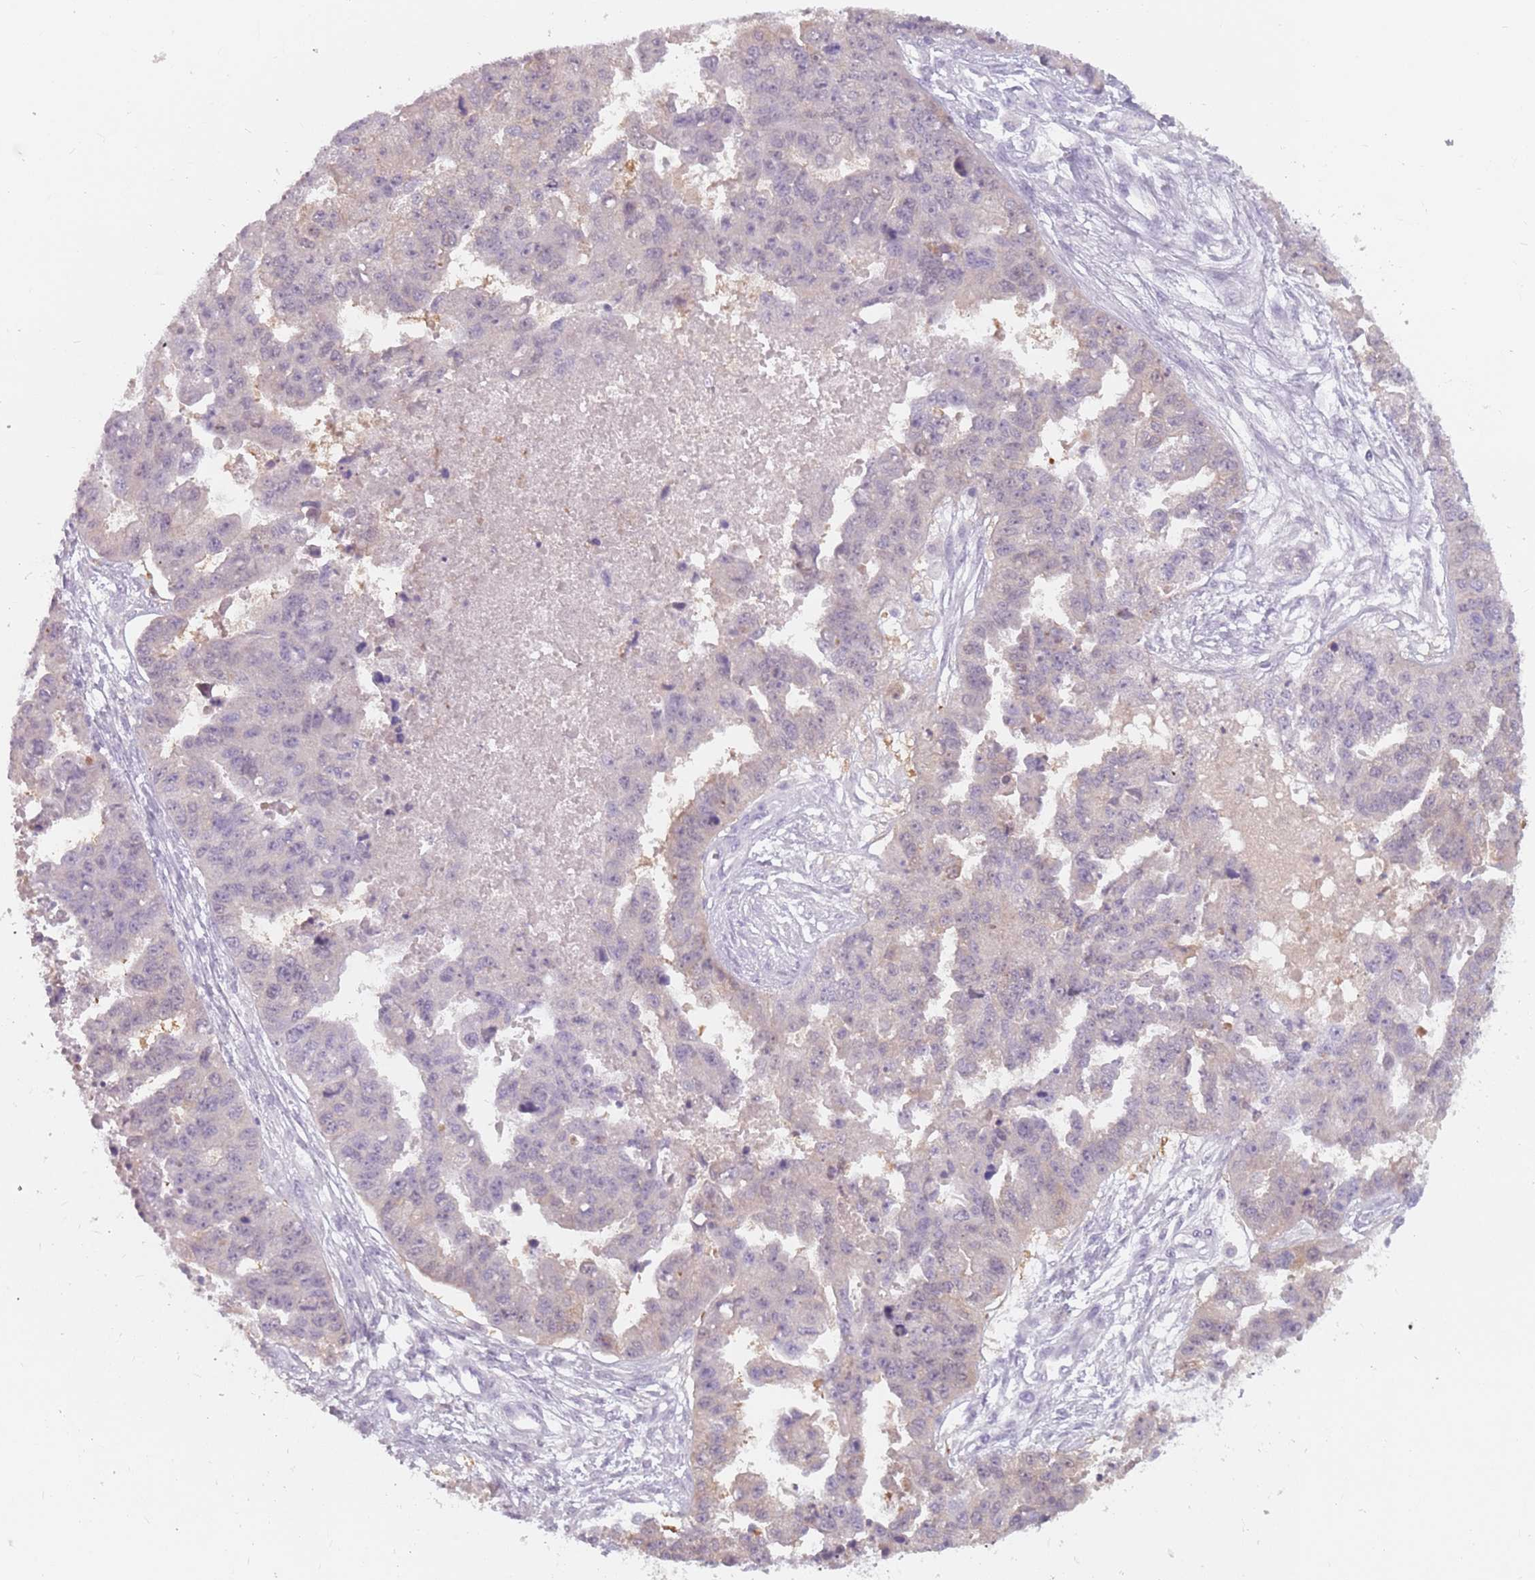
{"staining": {"intensity": "negative", "quantity": "none", "location": "none"}, "tissue": "ovarian cancer", "cell_type": "Tumor cells", "image_type": "cancer", "snomed": [{"axis": "morphology", "description": "Cystadenocarcinoma, serous, NOS"}, {"axis": "topography", "description": "Ovary"}], "caption": "IHC histopathology image of neoplastic tissue: human serous cystadenocarcinoma (ovarian) stained with DAB exhibits no significant protein staining in tumor cells.", "gene": "CEP19", "patient": {"sex": "female", "age": 58}}